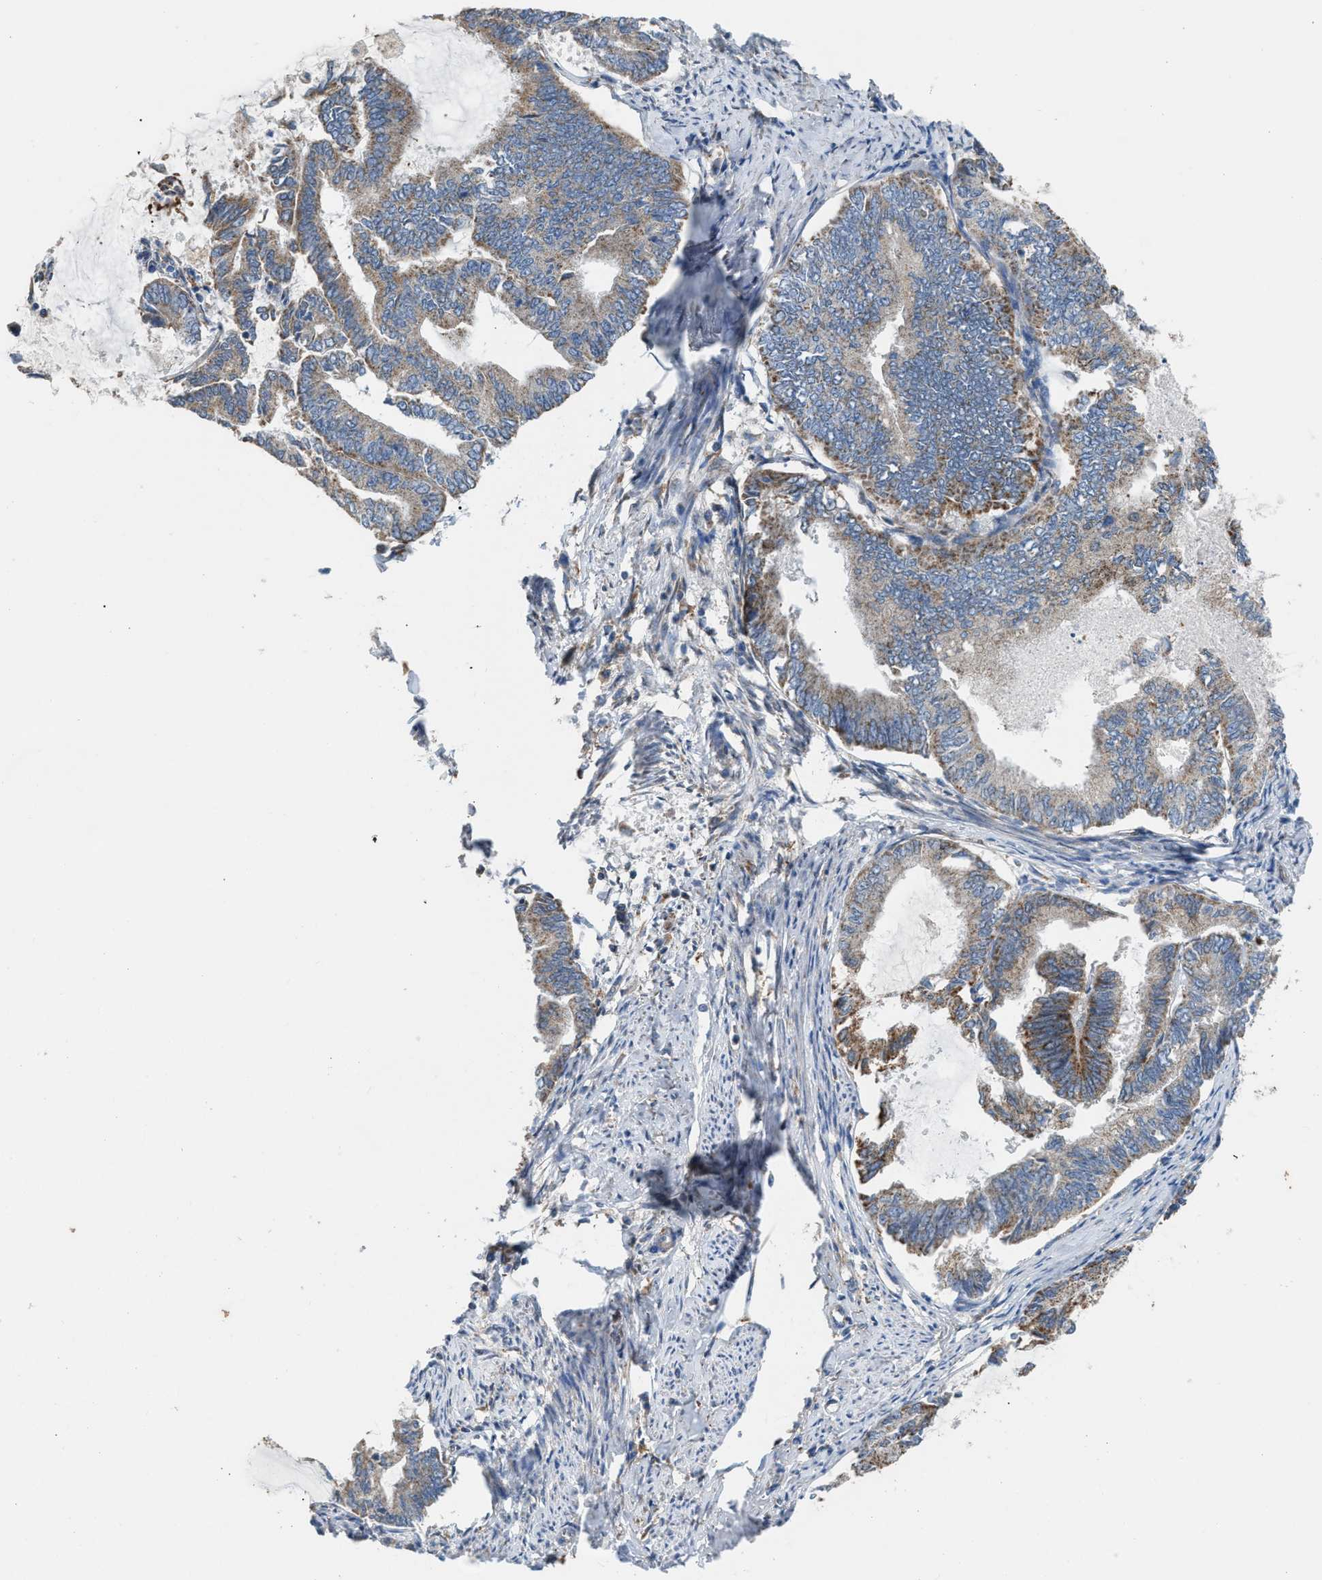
{"staining": {"intensity": "moderate", "quantity": "25%-75%", "location": "cytoplasmic/membranous"}, "tissue": "endometrial cancer", "cell_type": "Tumor cells", "image_type": "cancer", "snomed": [{"axis": "morphology", "description": "Adenocarcinoma, NOS"}, {"axis": "topography", "description": "Endometrium"}], "caption": "IHC staining of endometrial cancer (adenocarcinoma), which displays medium levels of moderate cytoplasmic/membranous staining in about 25%-75% of tumor cells indicating moderate cytoplasmic/membranous protein positivity. The staining was performed using DAB (brown) for protein detection and nuclei were counterstained in hematoxylin (blue).", "gene": "SLC10A3", "patient": {"sex": "female", "age": 86}}